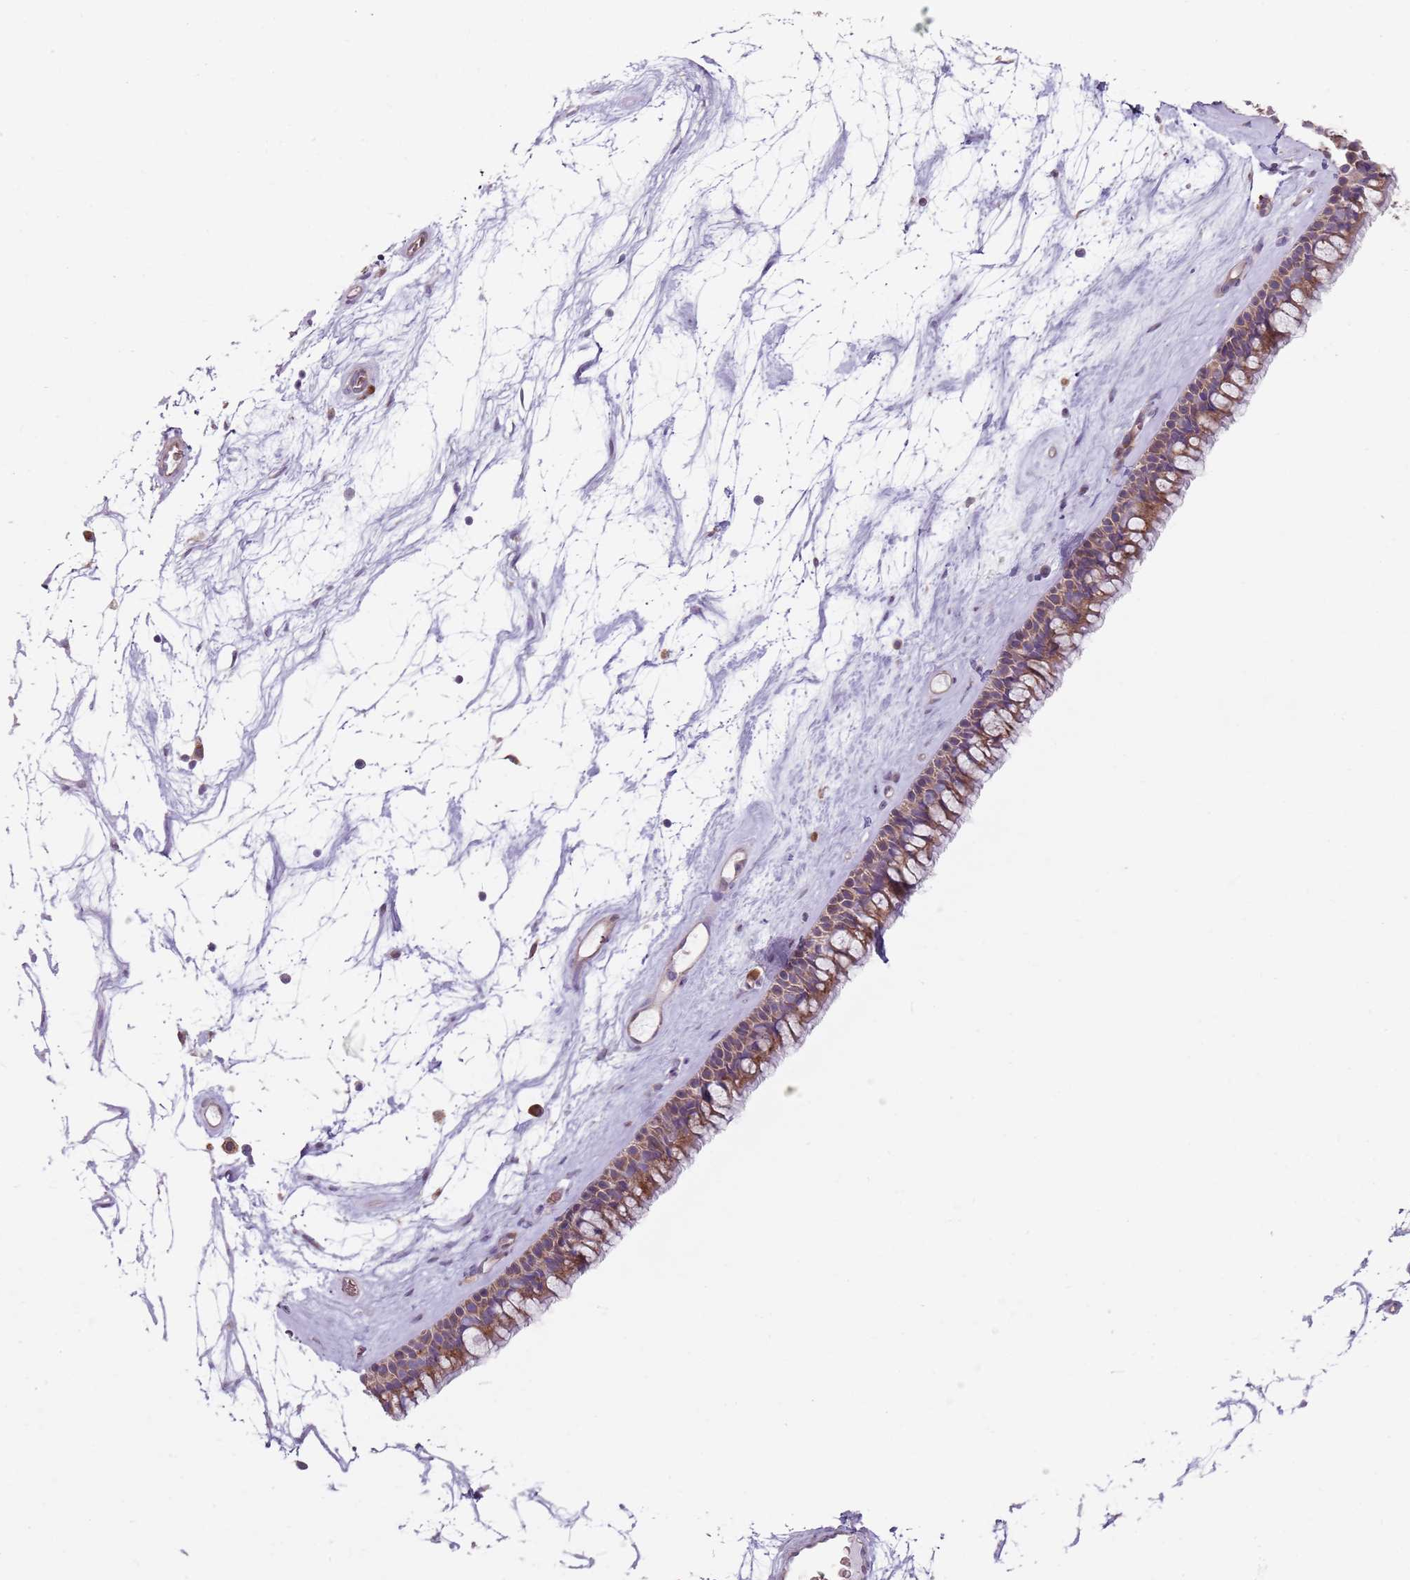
{"staining": {"intensity": "moderate", "quantity": ">75%", "location": "cytoplasmic/membranous"}, "tissue": "nasopharynx", "cell_type": "Respiratory epithelial cells", "image_type": "normal", "snomed": [{"axis": "morphology", "description": "Normal tissue, NOS"}, {"axis": "topography", "description": "Nasopharynx"}], "caption": "A medium amount of moderate cytoplasmic/membranous positivity is appreciated in approximately >75% of respiratory epithelial cells in benign nasopharynx. (DAB IHC, brown staining for protein, blue staining for nuclei).", "gene": "SPATA2", "patient": {"sex": "male", "age": 64}}